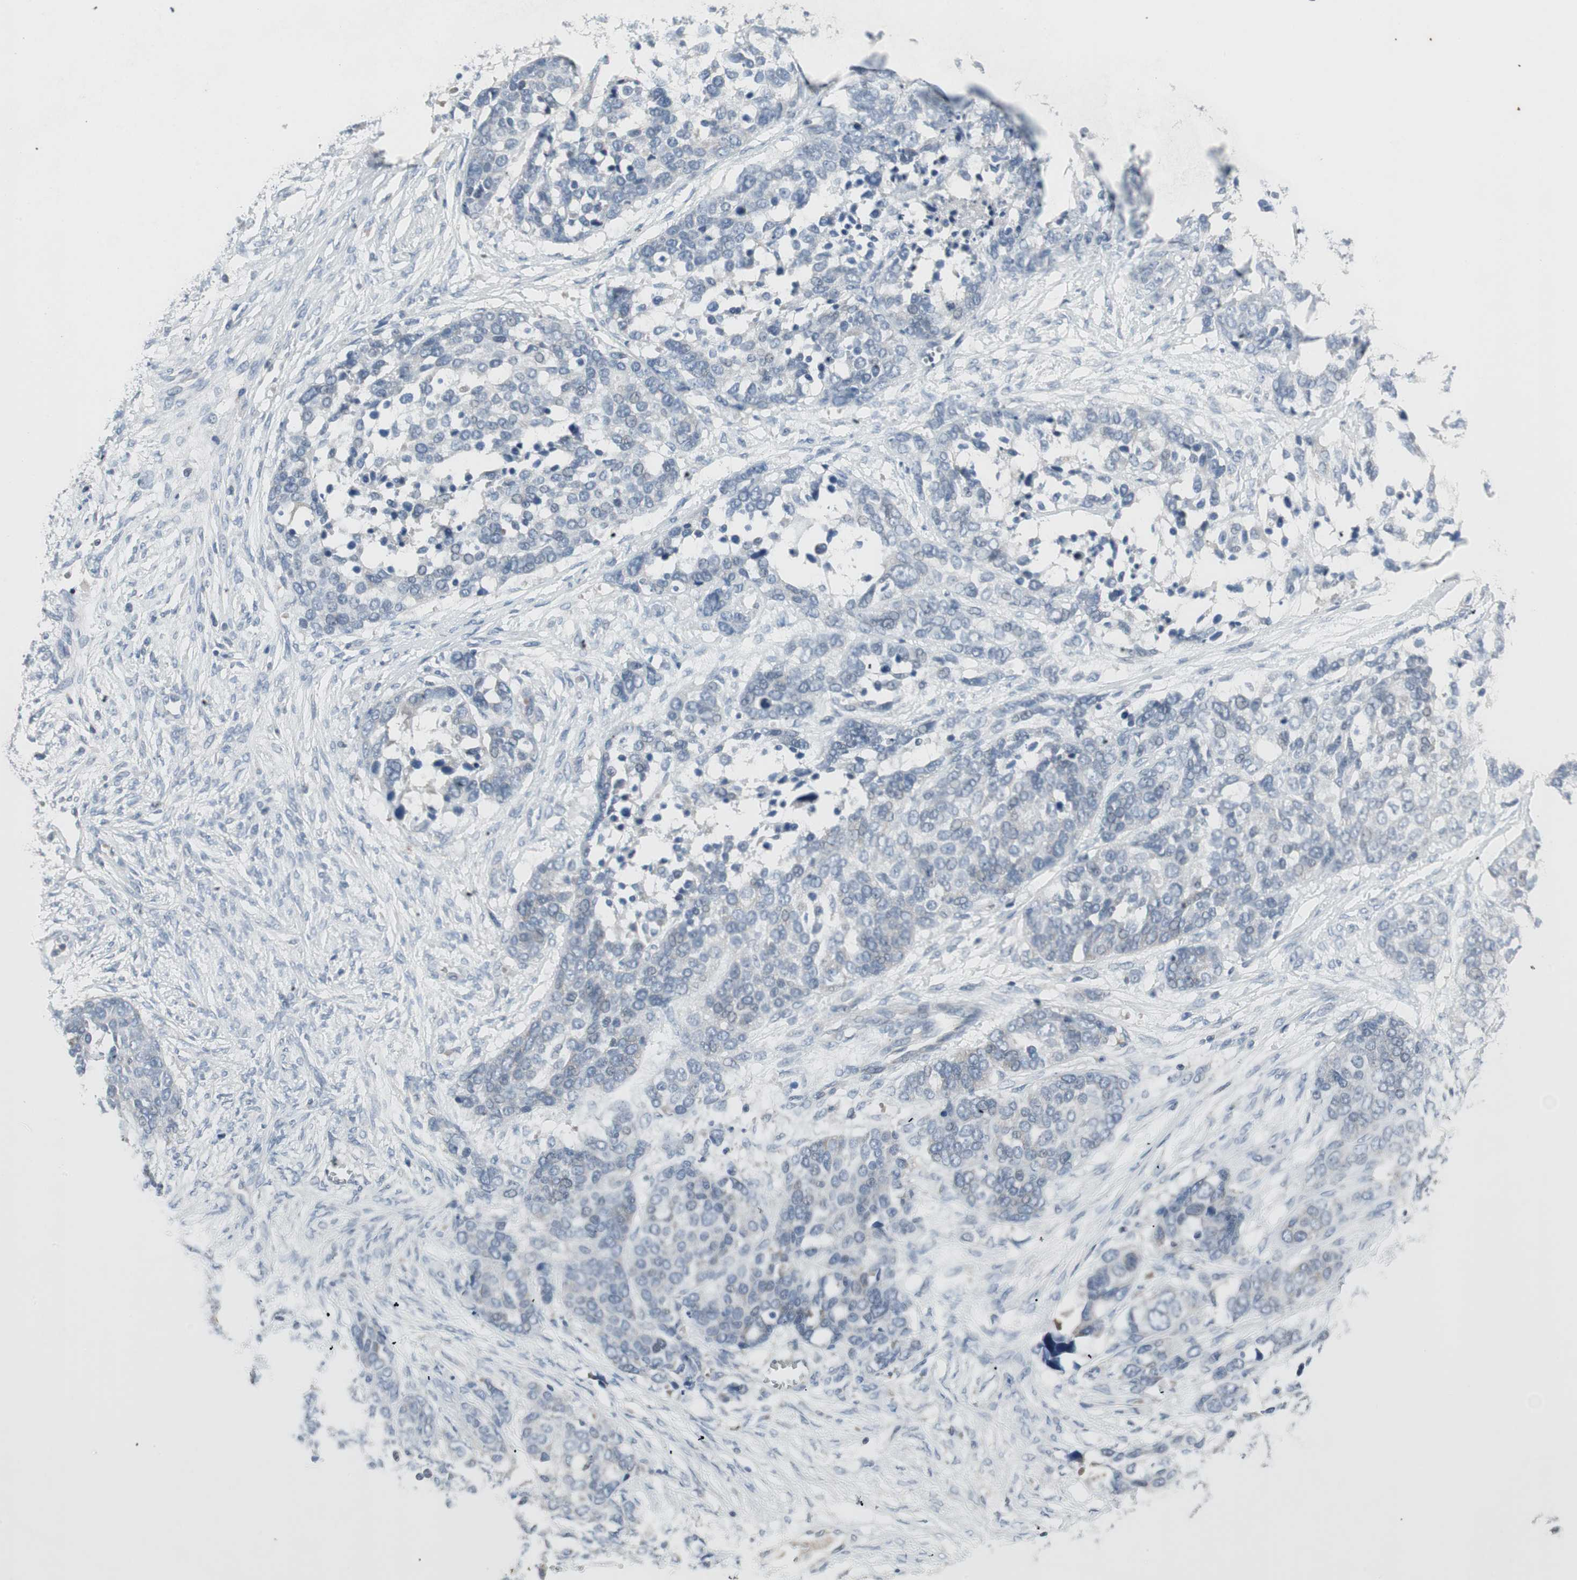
{"staining": {"intensity": "negative", "quantity": "none", "location": "none"}, "tissue": "ovarian cancer", "cell_type": "Tumor cells", "image_type": "cancer", "snomed": [{"axis": "morphology", "description": "Cystadenocarcinoma, serous, NOS"}, {"axis": "topography", "description": "Ovary"}], "caption": "This image is of ovarian serous cystadenocarcinoma stained with immunohistochemistry (IHC) to label a protein in brown with the nuclei are counter-stained blue. There is no staining in tumor cells.", "gene": "PIGR", "patient": {"sex": "female", "age": 44}}